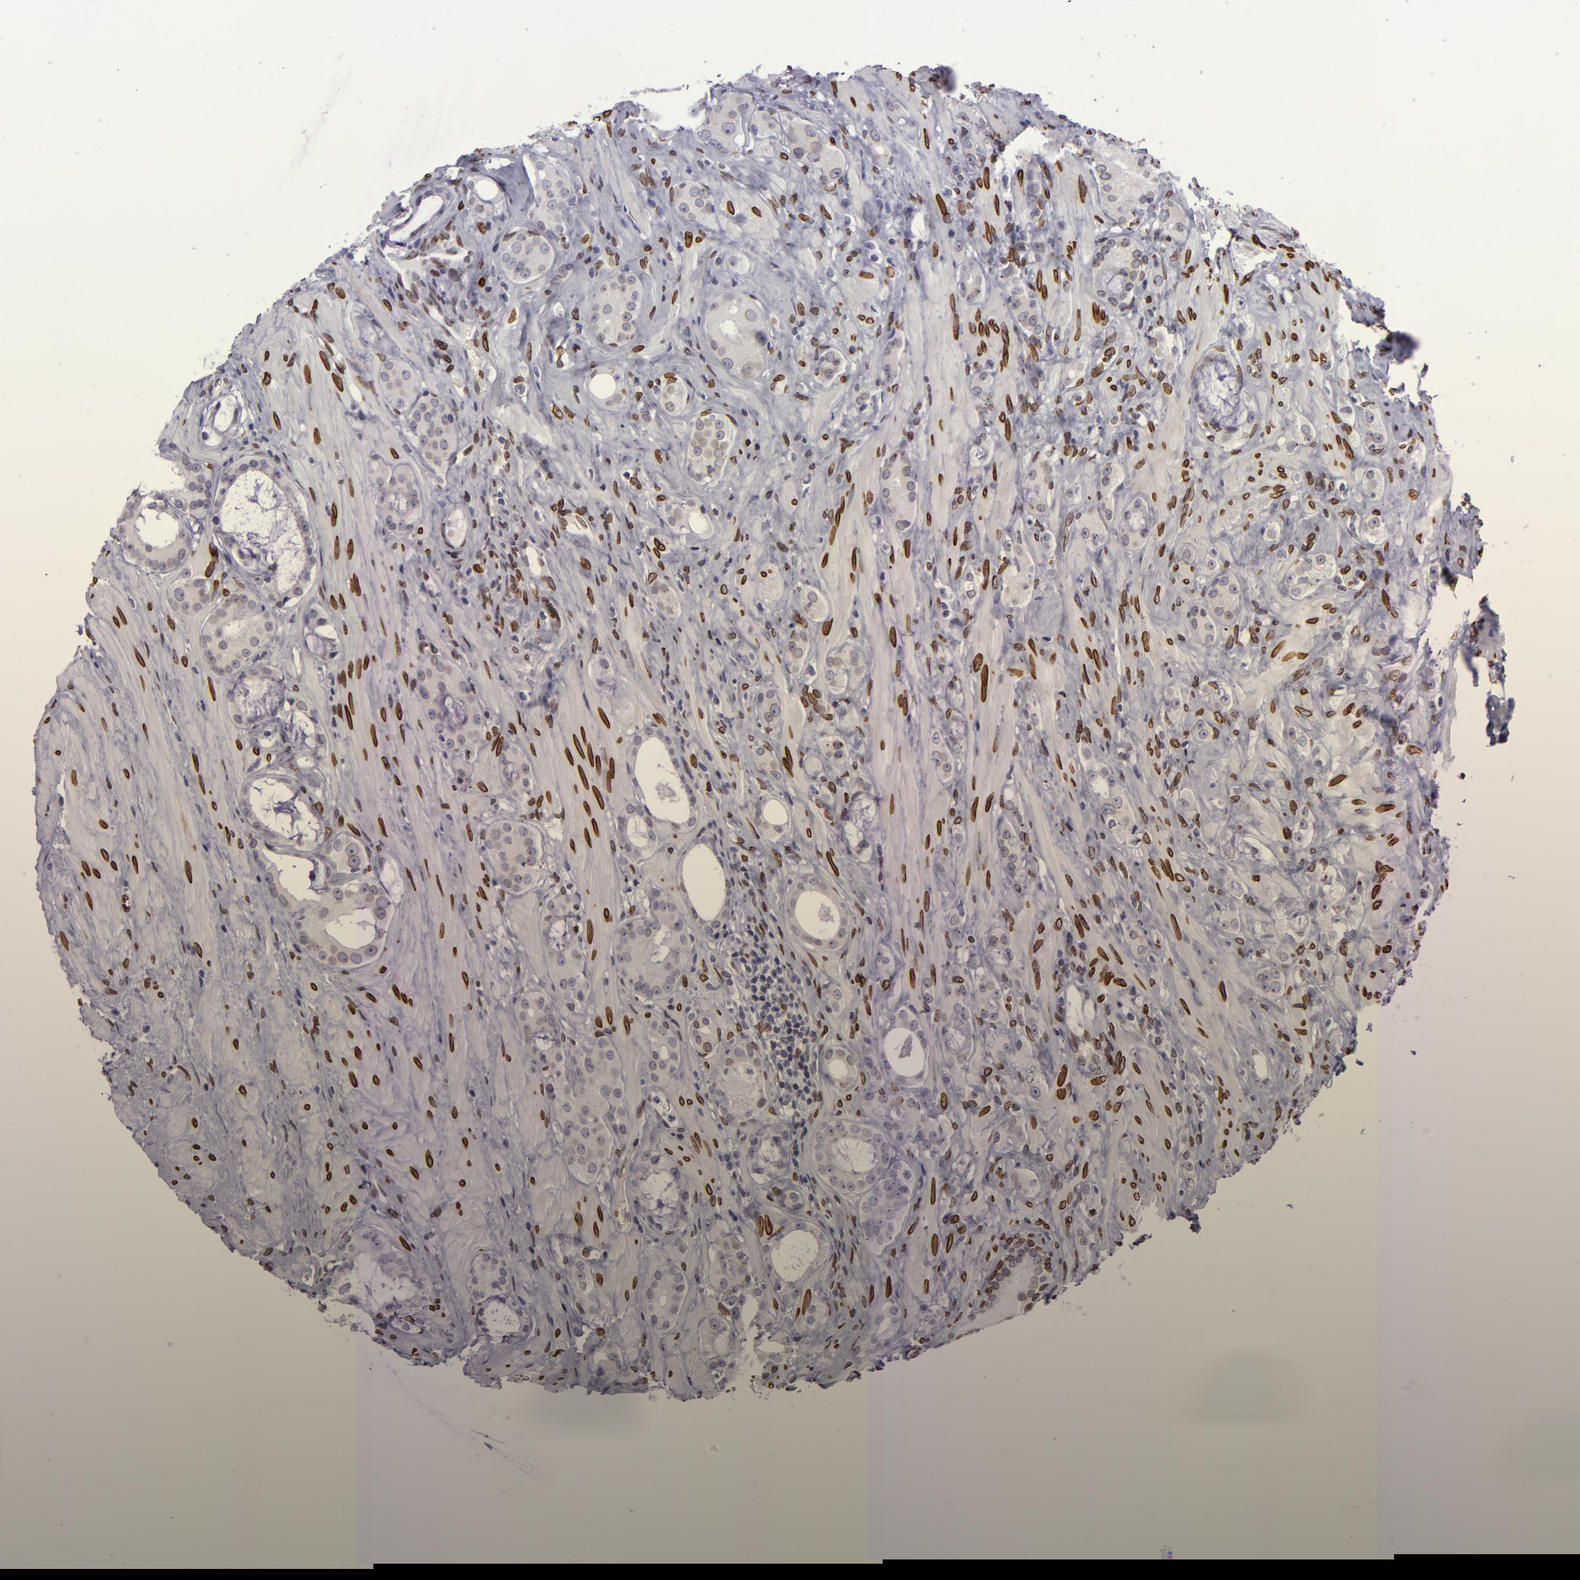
{"staining": {"intensity": "weak", "quantity": "25%-75%", "location": "nuclear"}, "tissue": "prostate cancer", "cell_type": "Tumor cells", "image_type": "cancer", "snomed": [{"axis": "morphology", "description": "Adenocarcinoma, Medium grade"}, {"axis": "topography", "description": "Prostate"}], "caption": "IHC staining of adenocarcinoma (medium-grade) (prostate), which exhibits low levels of weak nuclear positivity in approximately 25%-75% of tumor cells indicating weak nuclear protein positivity. The staining was performed using DAB (brown) for protein detection and nuclei were counterstained in hematoxylin (blue).", "gene": "EMD", "patient": {"sex": "male", "age": 73}}